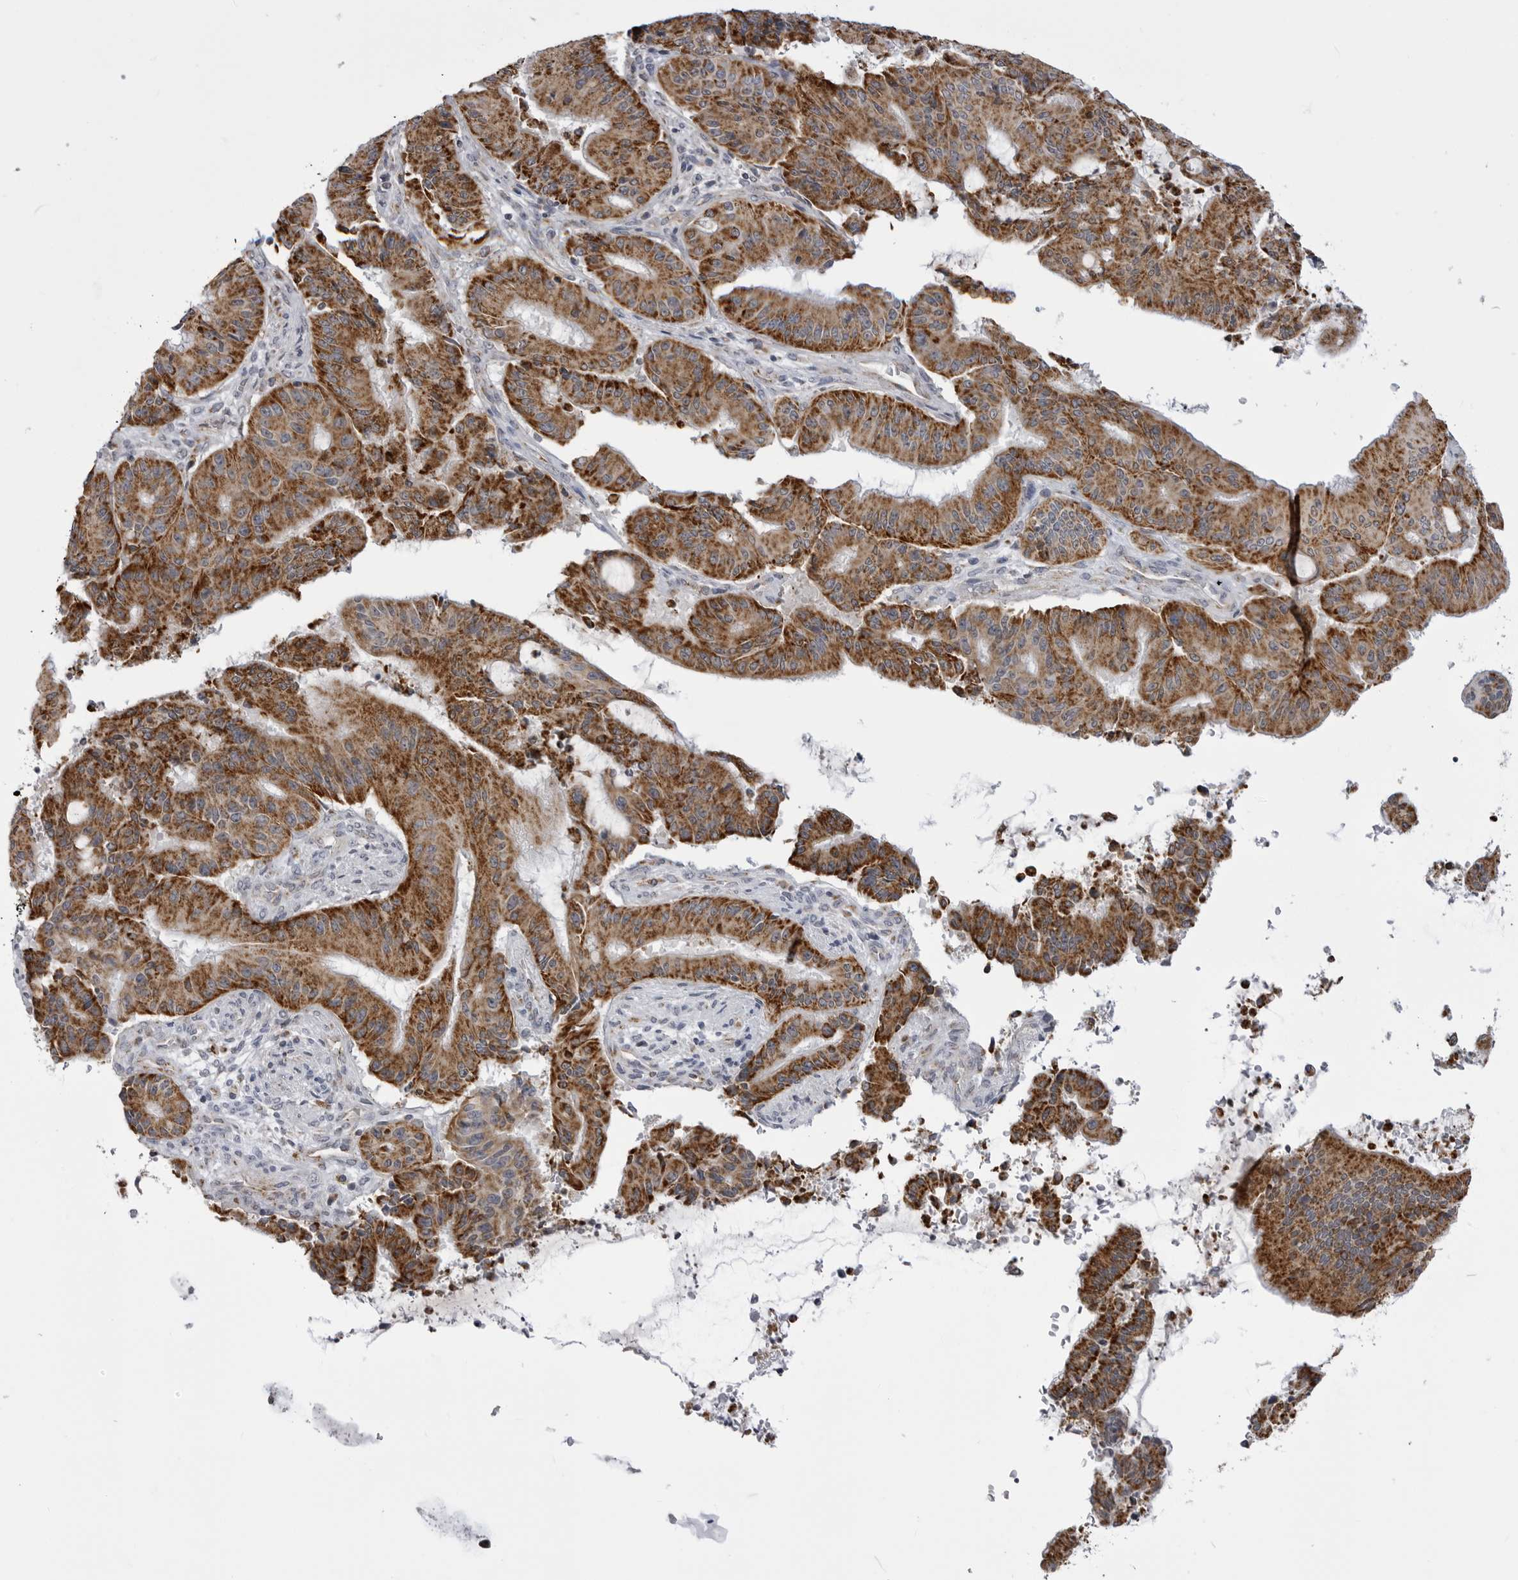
{"staining": {"intensity": "strong", "quantity": ">75%", "location": "cytoplasmic/membranous"}, "tissue": "liver cancer", "cell_type": "Tumor cells", "image_type": "cancer", "snomed": [{"axis": "morphology", "description": "Normal tissue, NOS"}, {"axis": "morphology", "description": "Cholangiocarcinoma"}, {"axis": "topography", "description": "Liver"}, {"axis": "topography", "description": "Peripheral nerve tissue"}], "caption": "Brown immunohistochemical staining in liver cholangiocarcinoma displays strong cytoplasmic/membranous staining in approximately >75% of tumor cells.", "gene": "FH", "patient": {"sex": "female", "age": 73}}